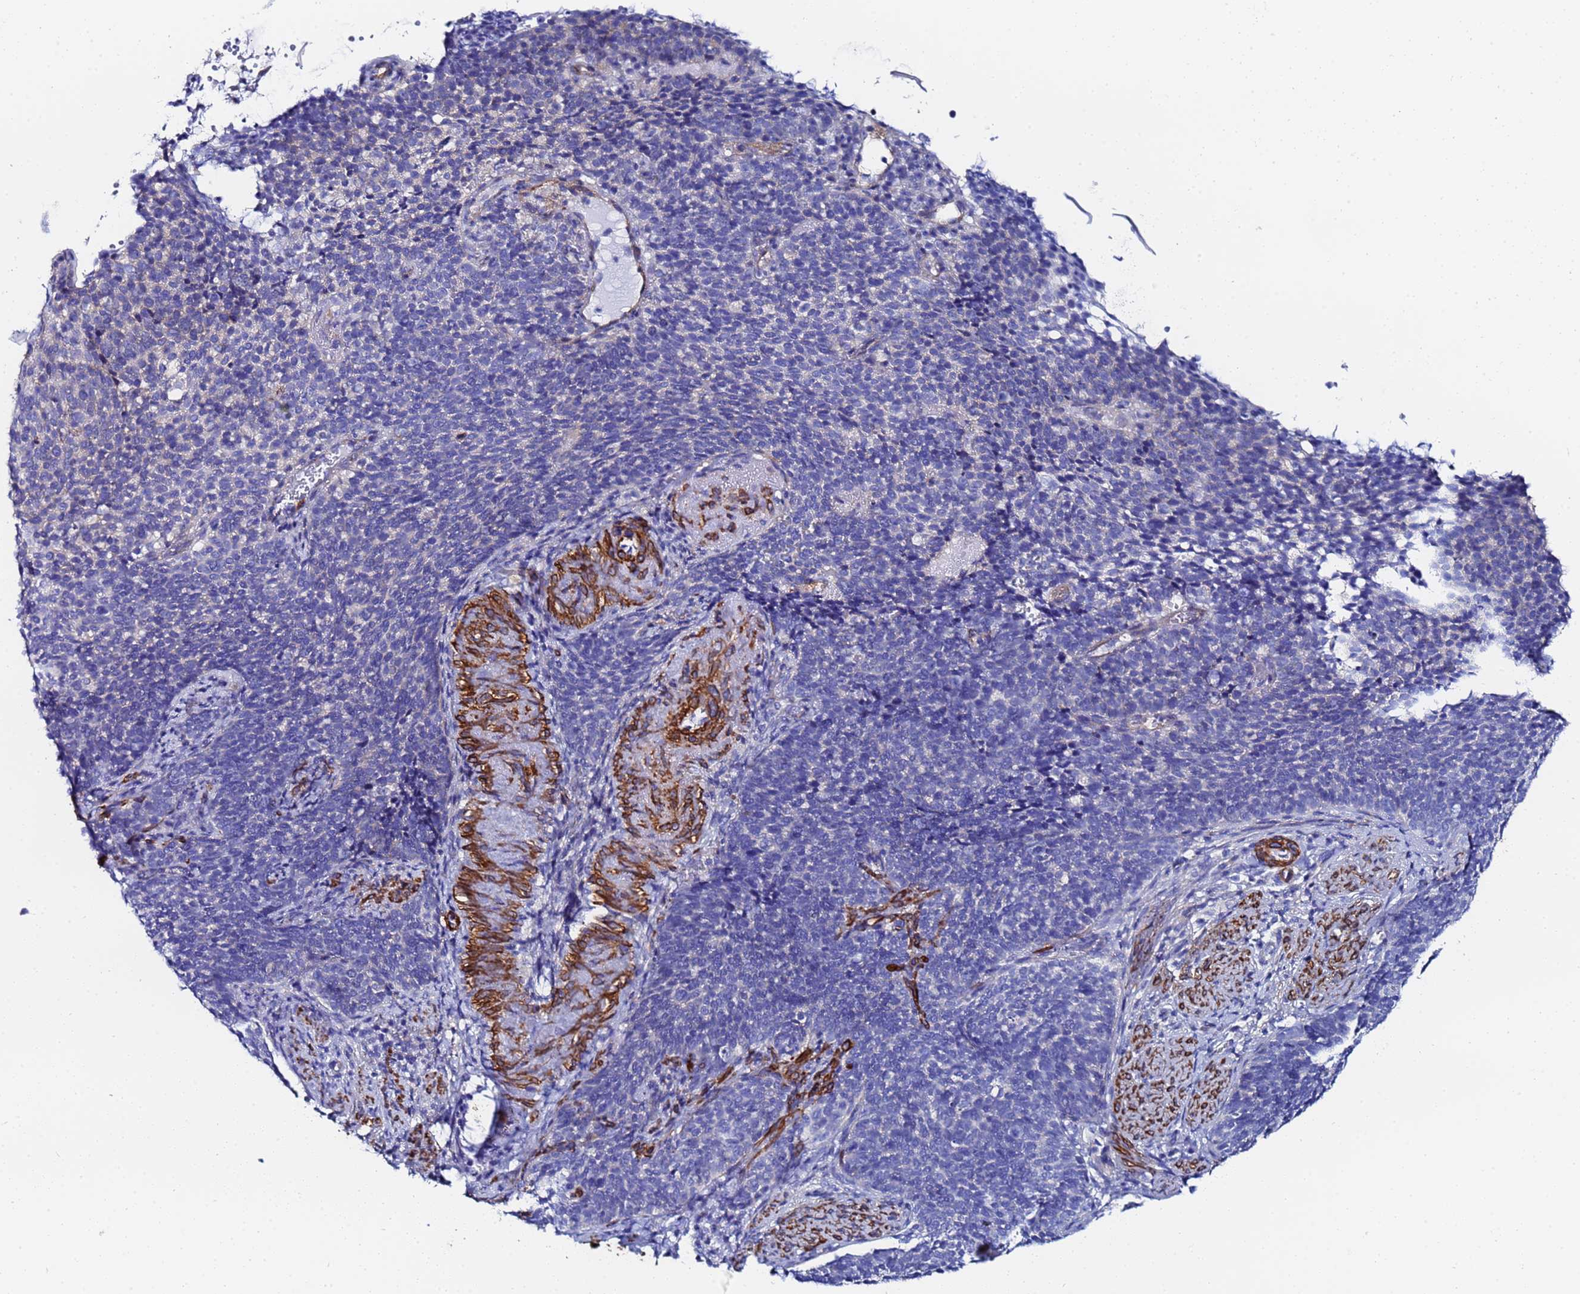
{"staining": {"intensity": "negative", "quantity": "none", "location": "none"}, "tissue": "cervical cancer", "cell_type": "Tumor cells", "image_type": "cancer", "snomed": [{"axis": "morphology", "description": "Normal tissue, NOS"}, {"axis": "morphology", "description": "Squamous cell carcinoma, NOS"}, {"axis": "topography", "description": "Cervix"}], "caption": "Immunohistochemistry of cervical cancer exhibits no staining in tumor cells.", "gene": "RAB39B", "patient": {"sex": "female", "age": 39}}